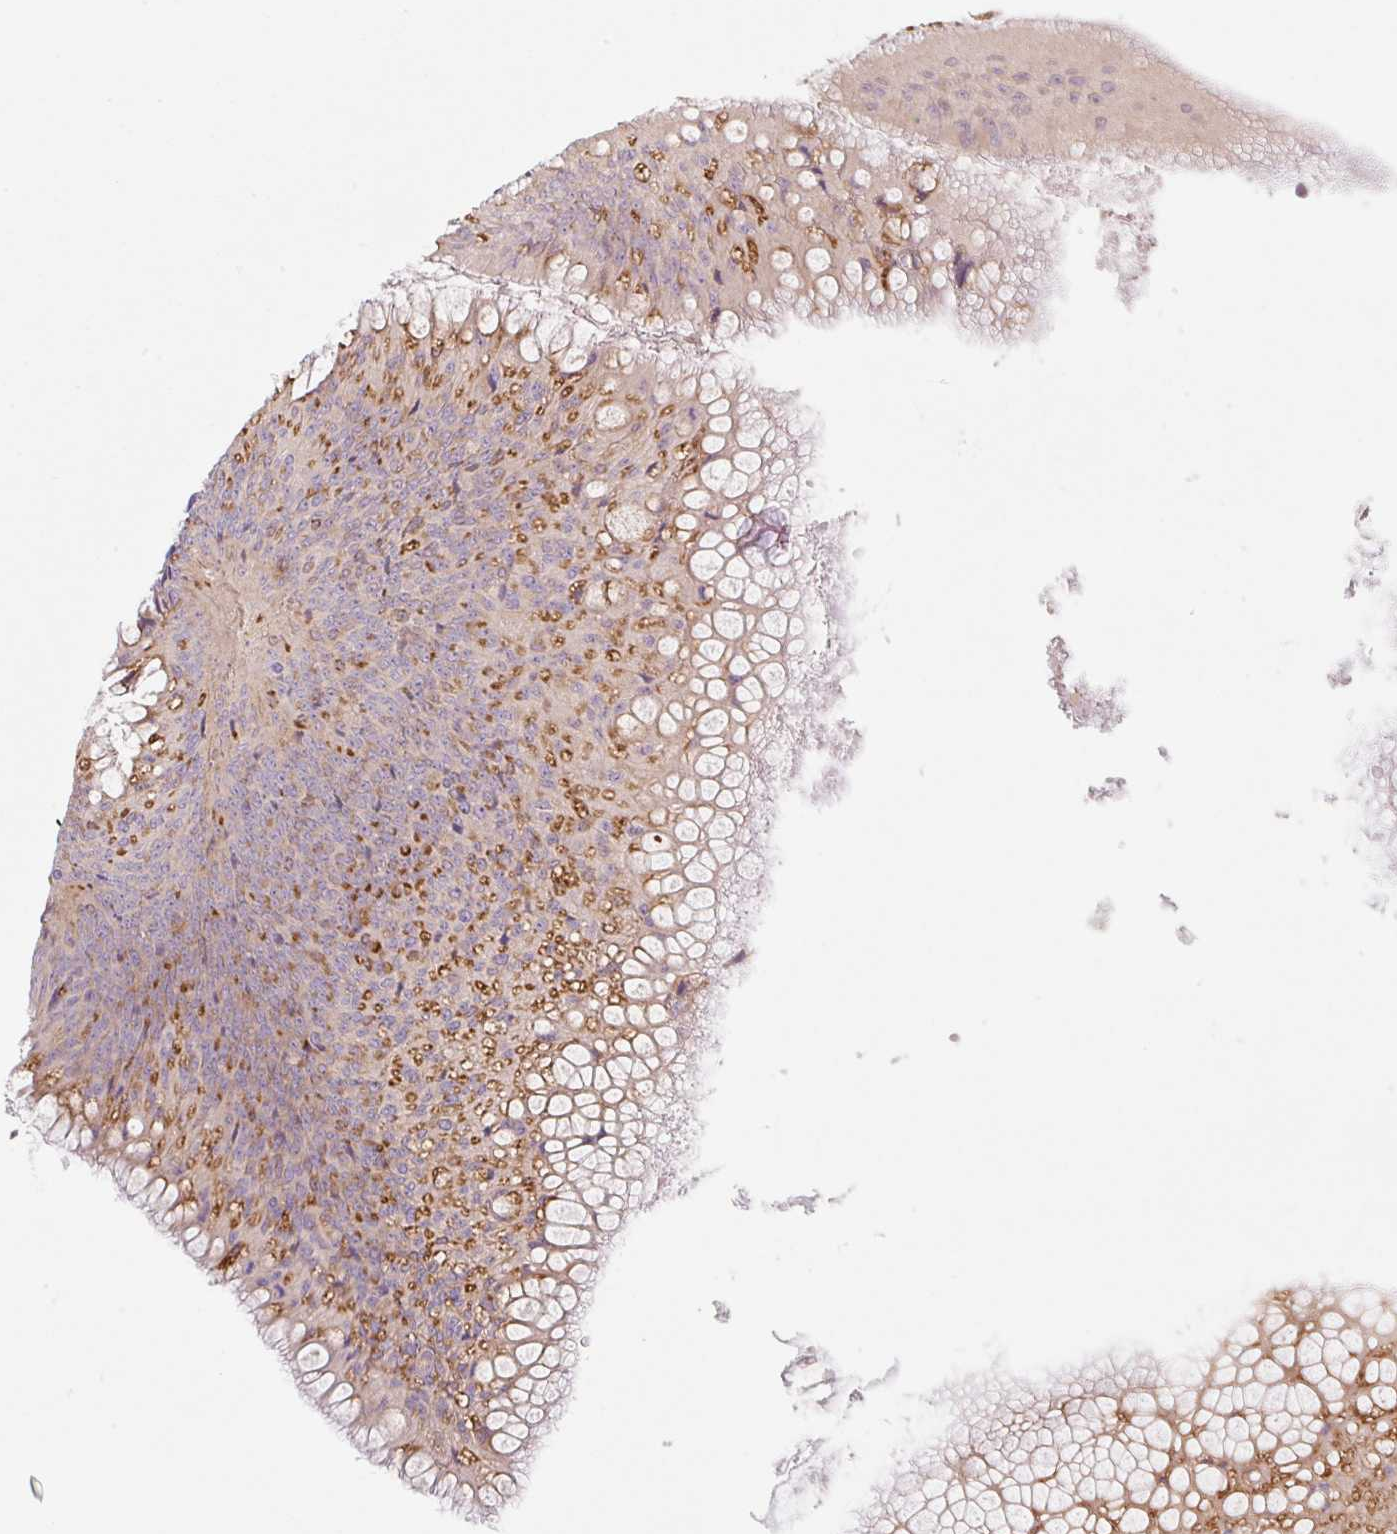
{"staining": {"intensity": "strong", "quantity": "25%-75%", "location": "cytoplasmic/membranous"}, "tissue": "colorectal cancer", "cell_type": "Tumor cells", "image_type": "cancer", "snomed": [{"axis": "morphology", "description": "Adenocarcinoma, NOS"}, {"axis": "topography", "description": "Rectum"}], "caption": "Colorectal adenocarcinoma stained with a brown dye reveals strong cytoplasmic/membranous positive staining in about 25%-75% of tumor cells.", "gene": "LYVE1", "patient": {"sex": "female", "age": 72}}